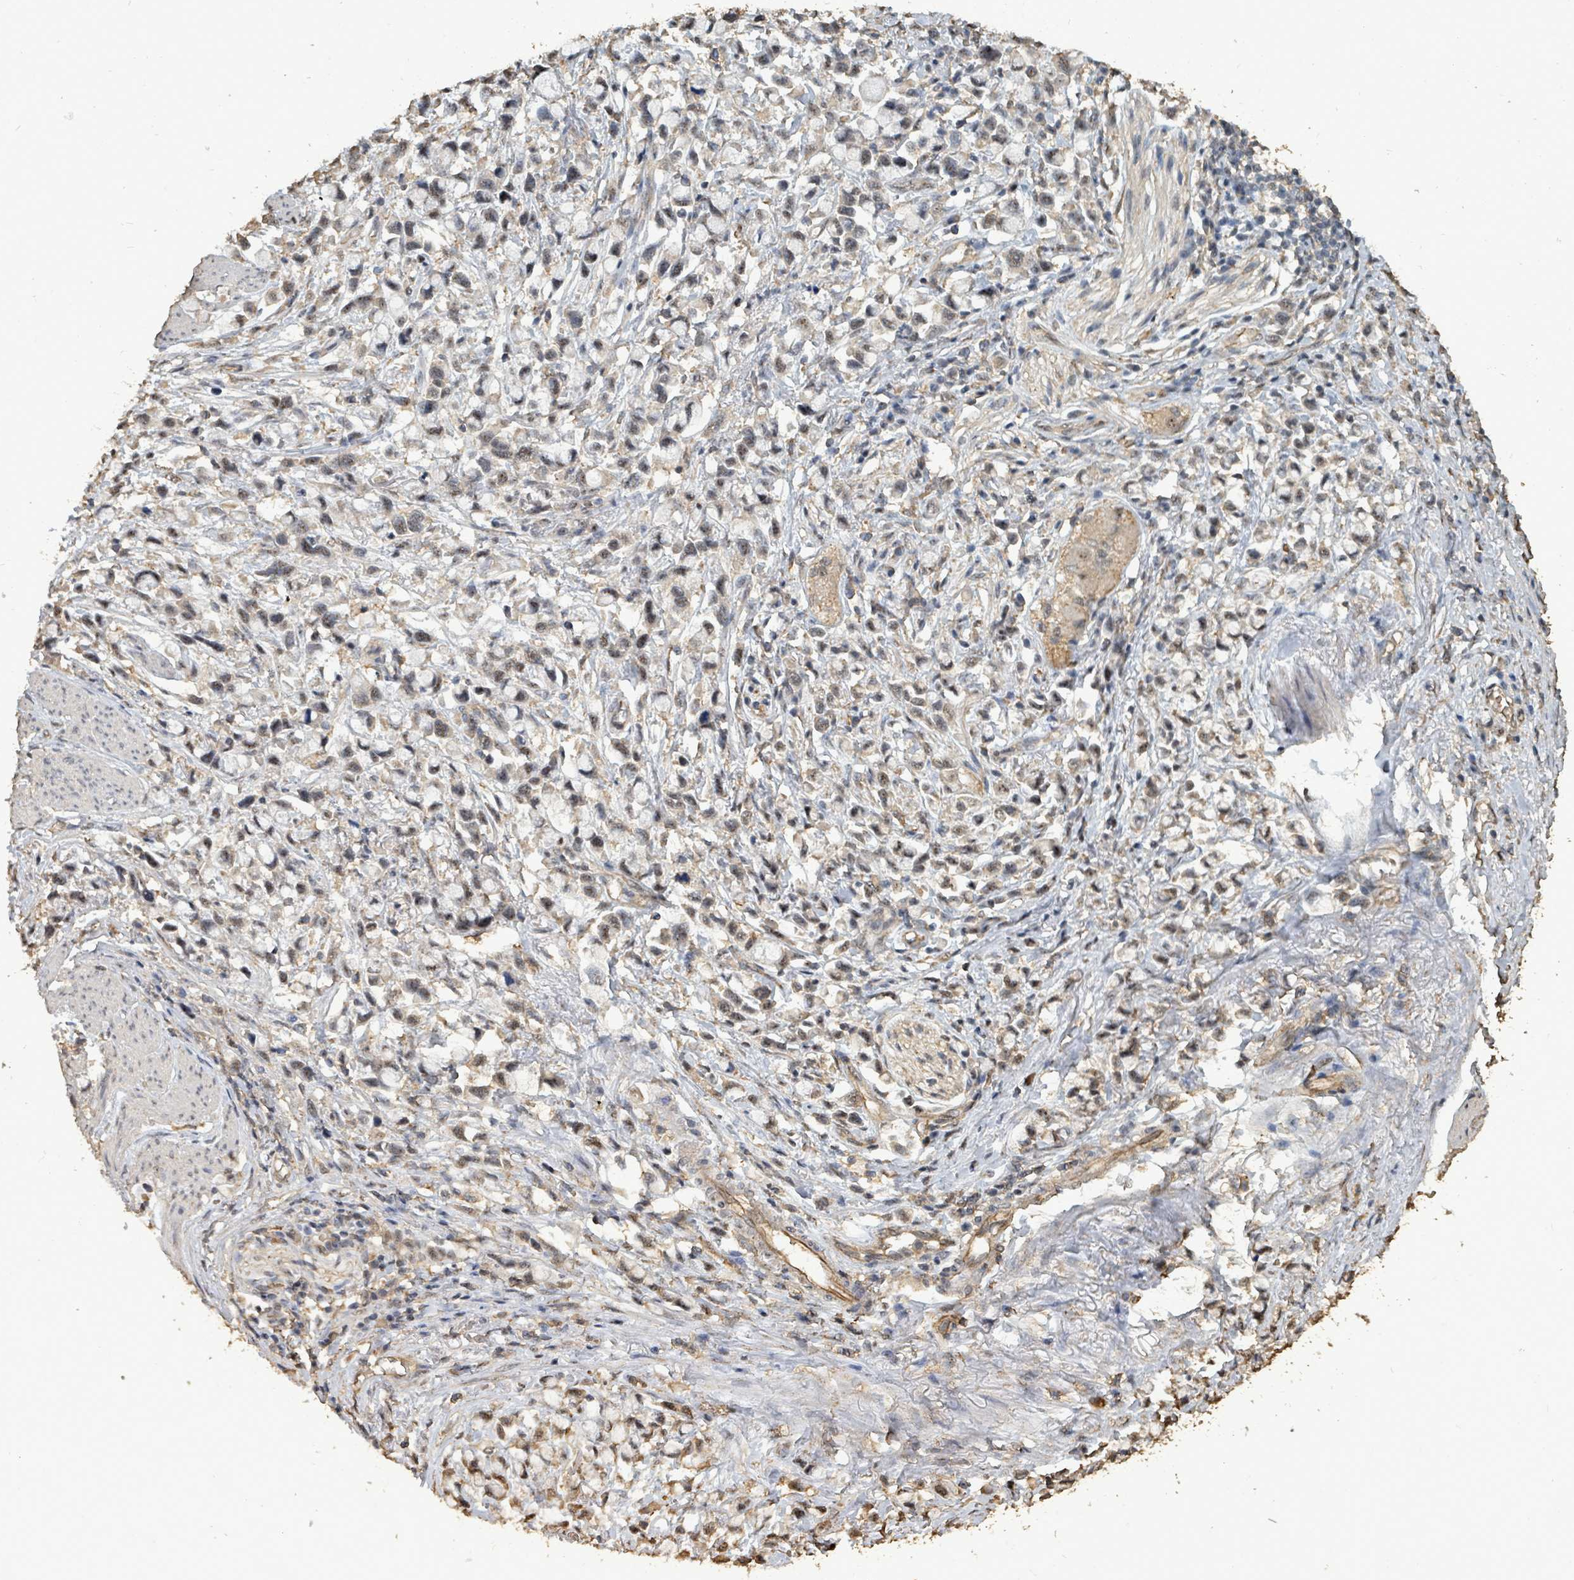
{"staining": {"intensity": "weak", "quantity": "<25%", "location": "cytoplasmic/membranous,nuclear"}, "tissue": "stomach cancer", "cell_type": "Tumor cells", "image_type": "cancer", "snomed": [{"axis": "morphology", "description": "Adenocarcinoma, NOS"}, {"axis": "topography", "description": "Stomach"}], "caption": "IHC of human stomach cancer (adenocarcinoma) displays no positivity in tumor cells.", "gene": "C6orf52", "patient": {"sex": "female", "age": 81}}